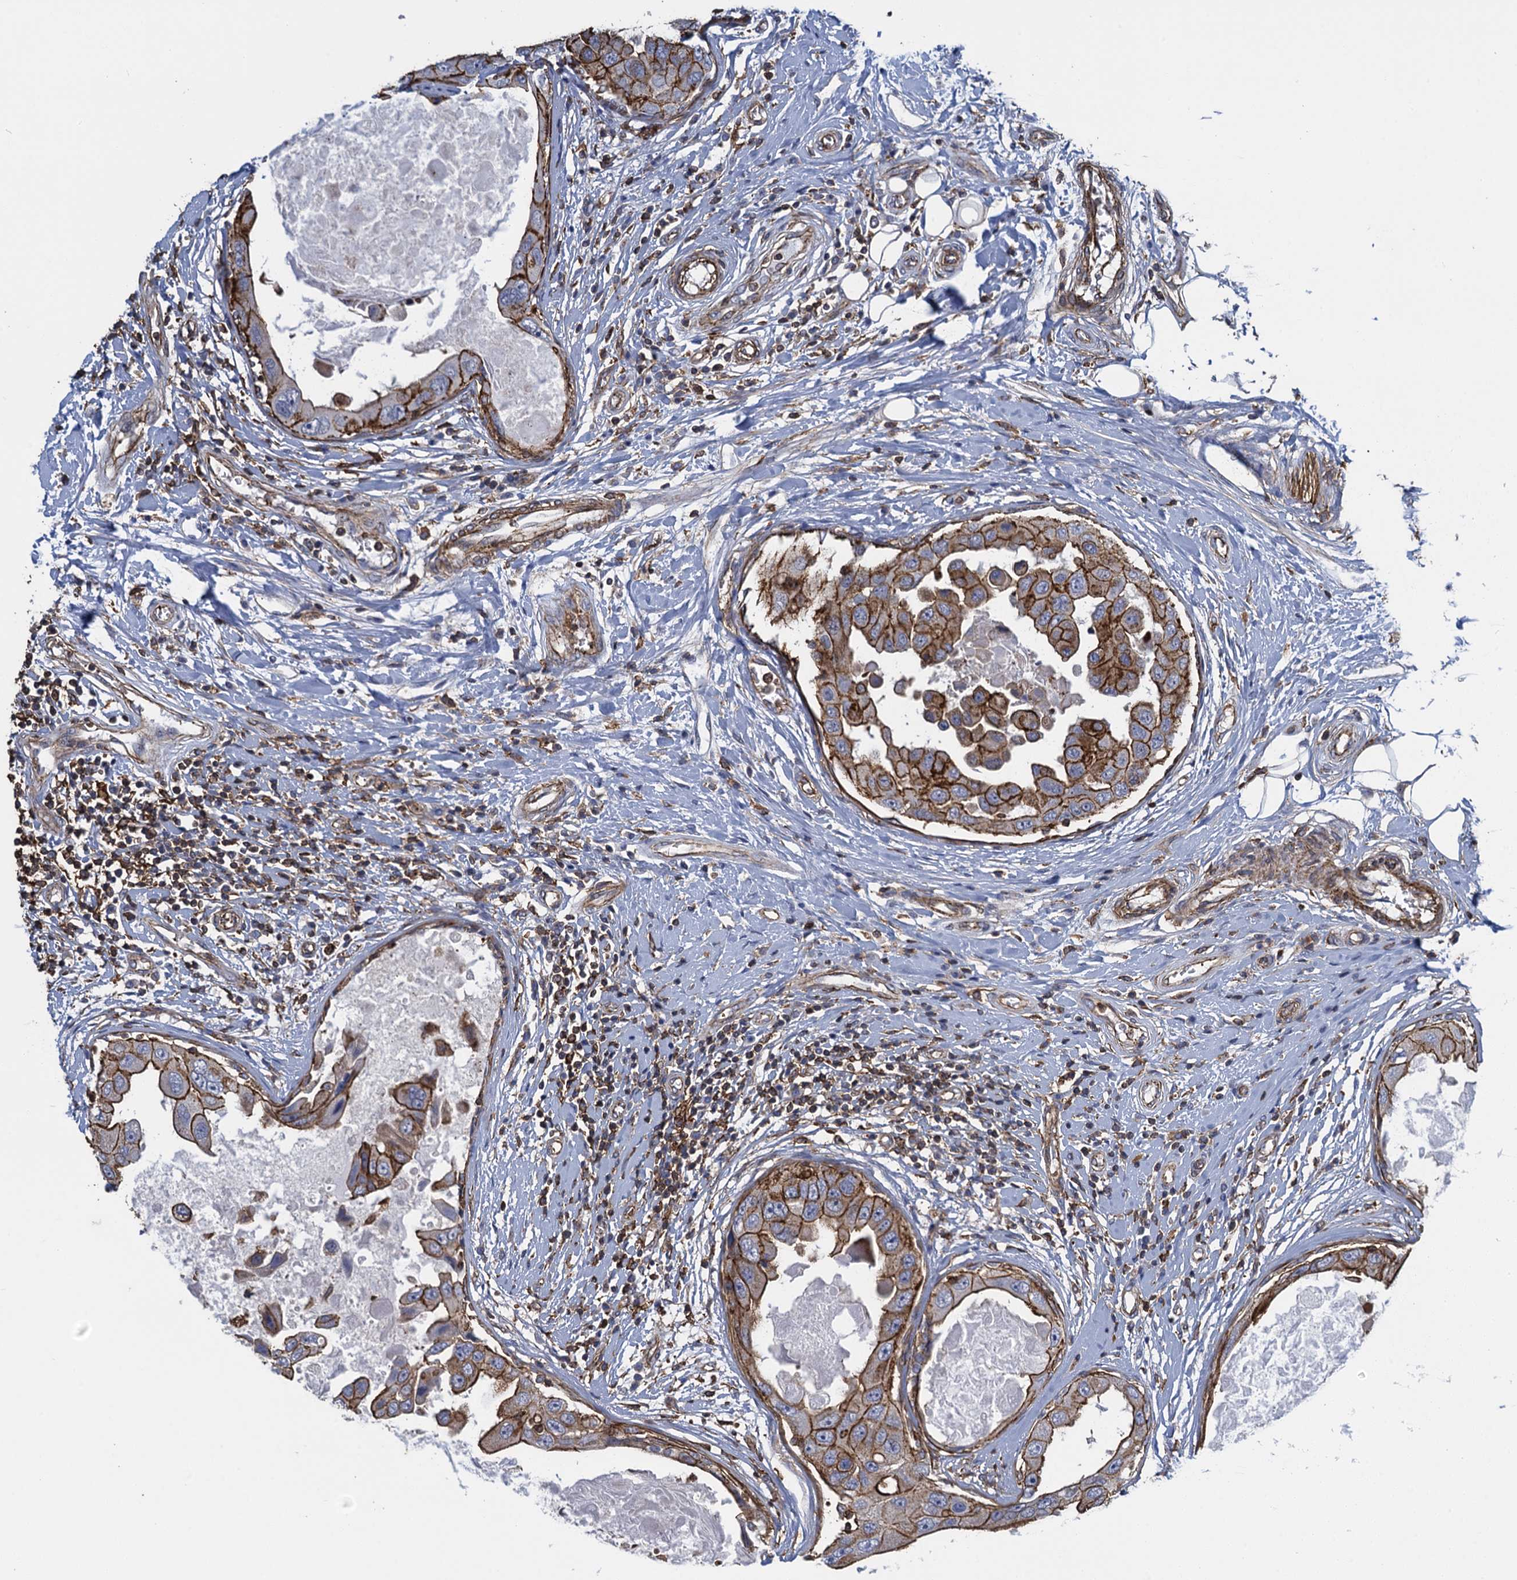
{"staining": {"intensity": "strong", "quantity": "25%-75%", "location": "cytoplasmic/membranous"}, "tissue": "breast cancer", "cell_type": "Tumor cells", "image_type": "cancer", "snomed": [{"axis": "morphology", "description": "Duct carcinoma"}, {"axis": "topography", "description": "Breast"}], "caption": "Protein staining of breast invasive ductal carcinoma tissue exhibits strong cytoplasmic/membranous positivity in approximately 25%-75% of tumor cells.", "gene": "PROSER2", "patient": {"sex": "female", "age": 27}}